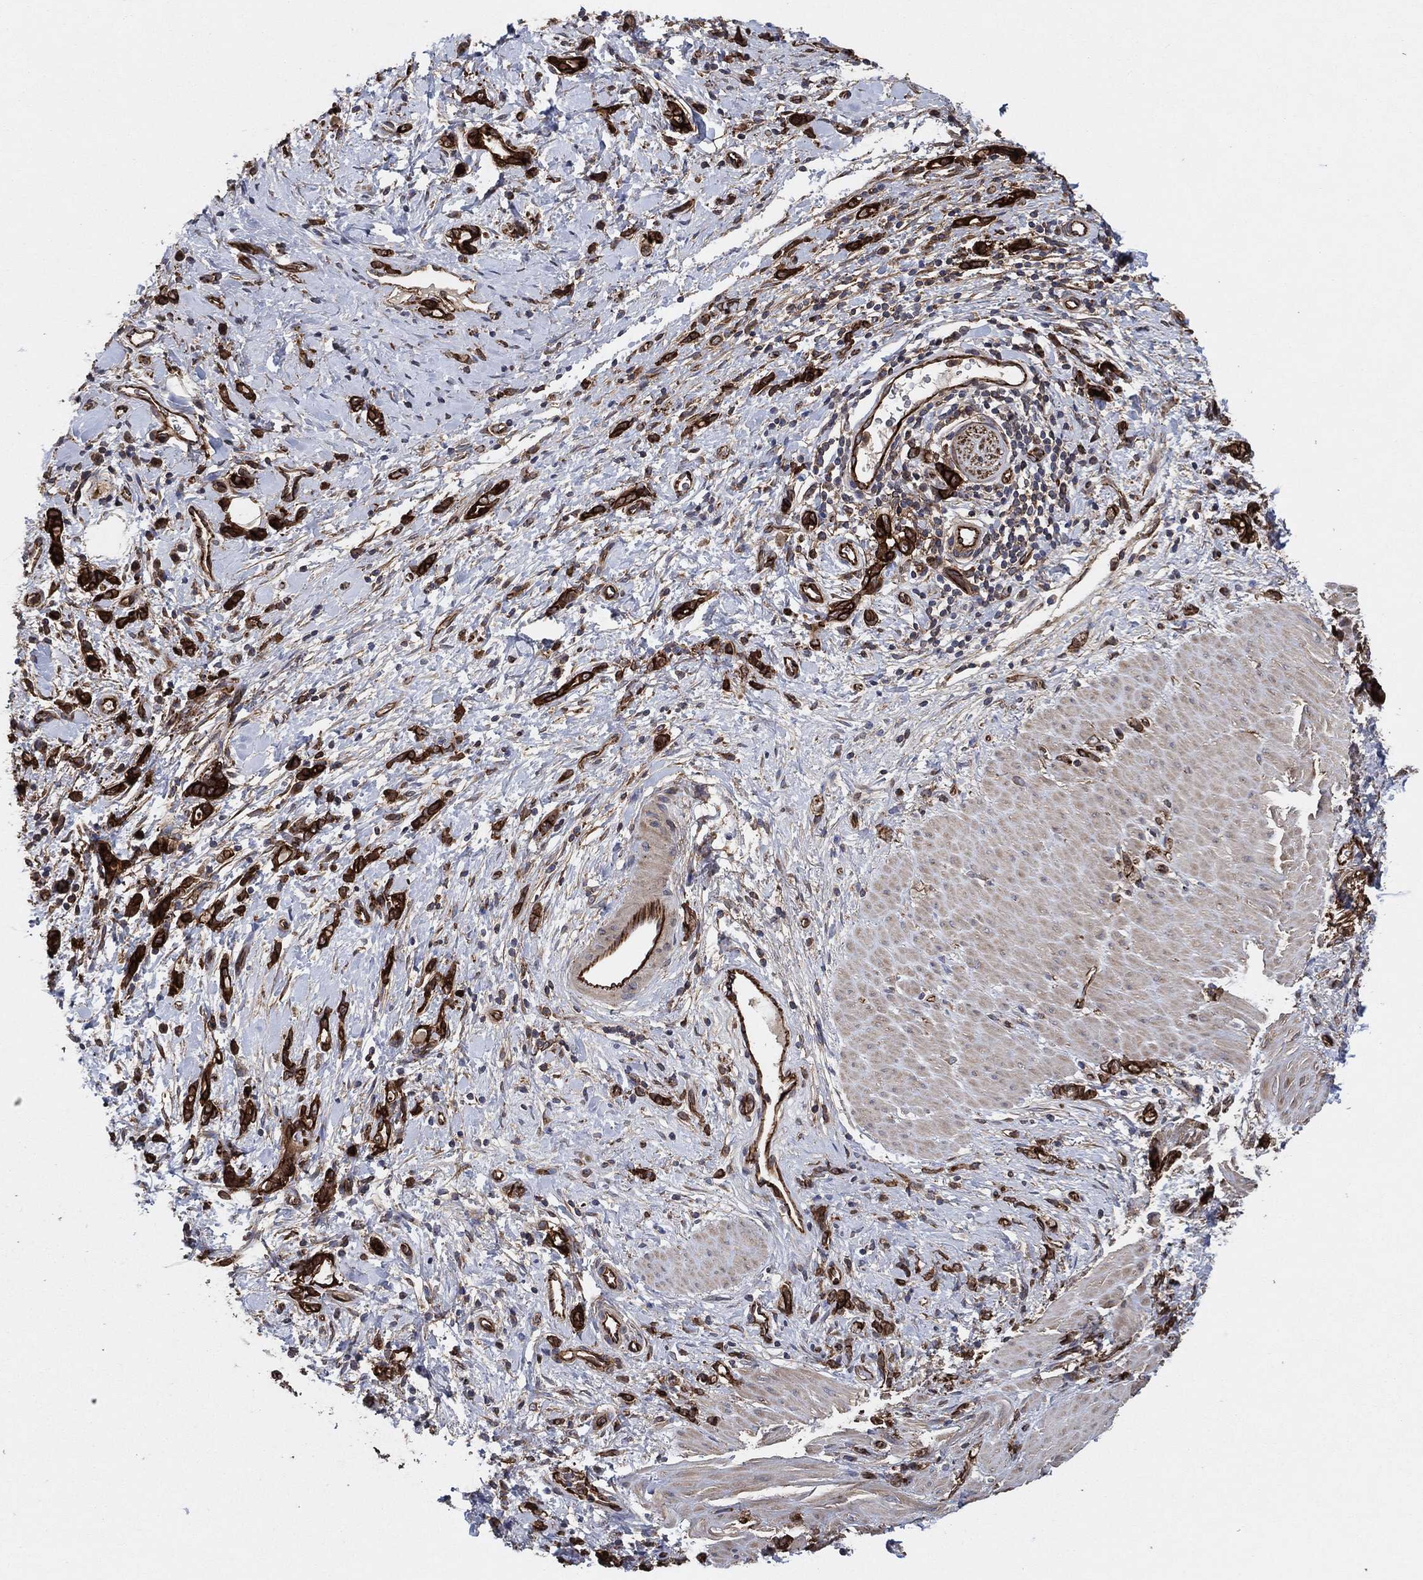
{"staining": {"intensity": "strong", "quantity": ">75%", "location": "cytoplasmic/membranous"}, "tissue": "stomach cancer", "cell_type": "Tumor cells", "image_type": "cancer", "snomed": [{"axis": "morphology", "description": "Normal tissue, NOS"}, {"axis": "morphology", "description": "Adenocarcinoma, NOS"}, {"axis": "topography", "description": "Stomach"}], "caption": "This micrograph demonstrates immunohistochemistry staining of human stomach adenocarcinoma, with high strong cytoplasmic/membranous positivity in about >75% of tumor cells.", "gene": "CTNNA1", "patient": {"sex": "male", "age": 67}}